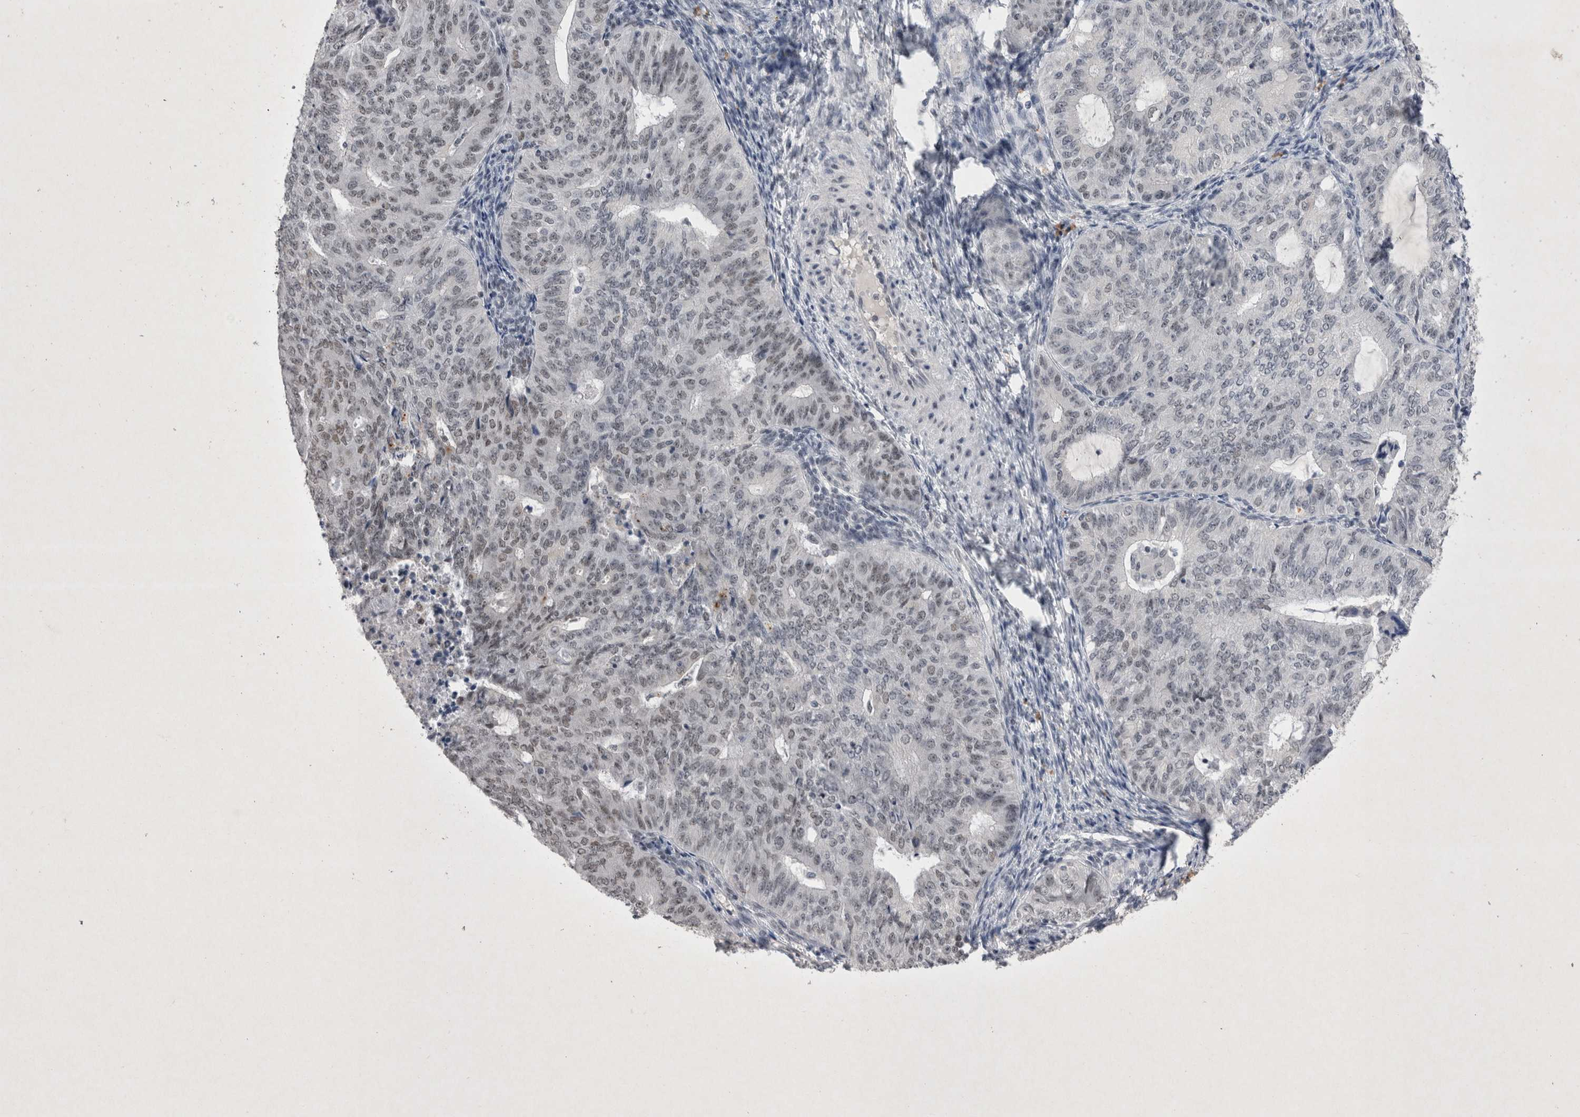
{"staining": {"intensity": "weak", "quantity": "25%-75%", "location": "nuclear"}, "tissue": "endometrial cancer", "cell_type": "Tumor cells", "image_type": "cancer", "snomed": [{"axis": "morphology", "description": "Adenocarcinoma, NOS"}, {"axis": "topography", "description": "Endometrium"}], "caption": "Endometrial cancer (adenocarcinoma) tissue exhibits weak nuclear expression in about 25%-75% of tumor cells, visualized by immunohistochemistry. Immunohistochemistry stains the protein of interest in brown and the nuclei are stained blue.", "gene": "RBM6", "patient": {"sex": "female", "age": 32}}